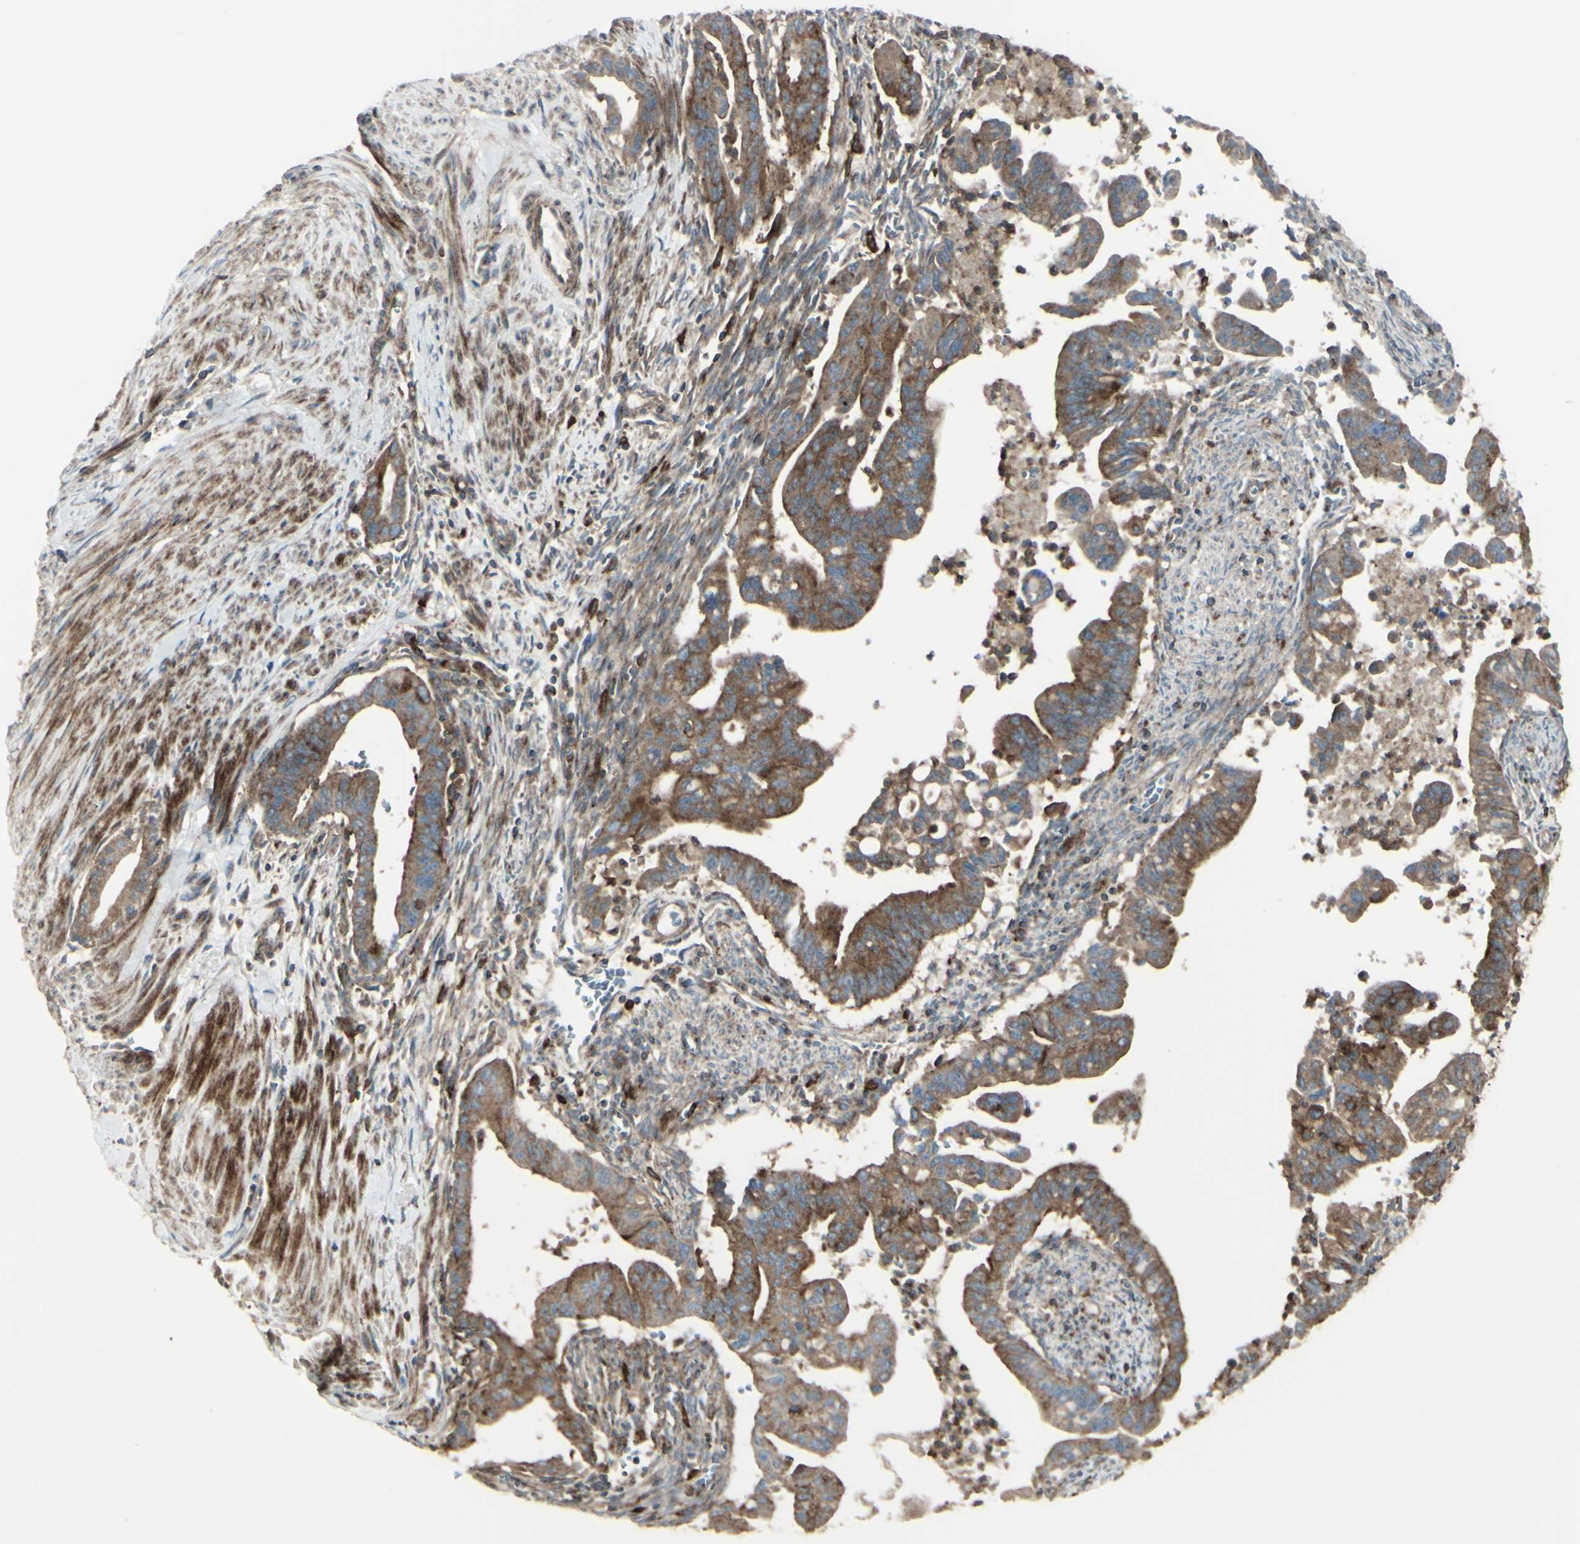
{"staining": {"intensity": "moderate", "quantity": ">75%", "location": "cytoplasmic/membranous"}, "tissue": "pancreatic cancer", "cell_type": "Tumor cells", "image_type": "cancer", "snomed": [{"axis": "morphology", "description": "Adenocarcinoma, NOS"}, {"axis": "topography", "description": "Pancreas"}], "caption": "Tumor cells exhibit moderate cytoplasmic/membranous positivity in about >75% of cells in pancreatic cancer (adenocarcinoma). (Stains: DAB (3,3'-diaminobenzidine) in brown, nuclei in blue, Microscopy: brightfield microscopy at high magnification).", "gene": "NAPA", "patient": {"sex": "male", "age": 70}}